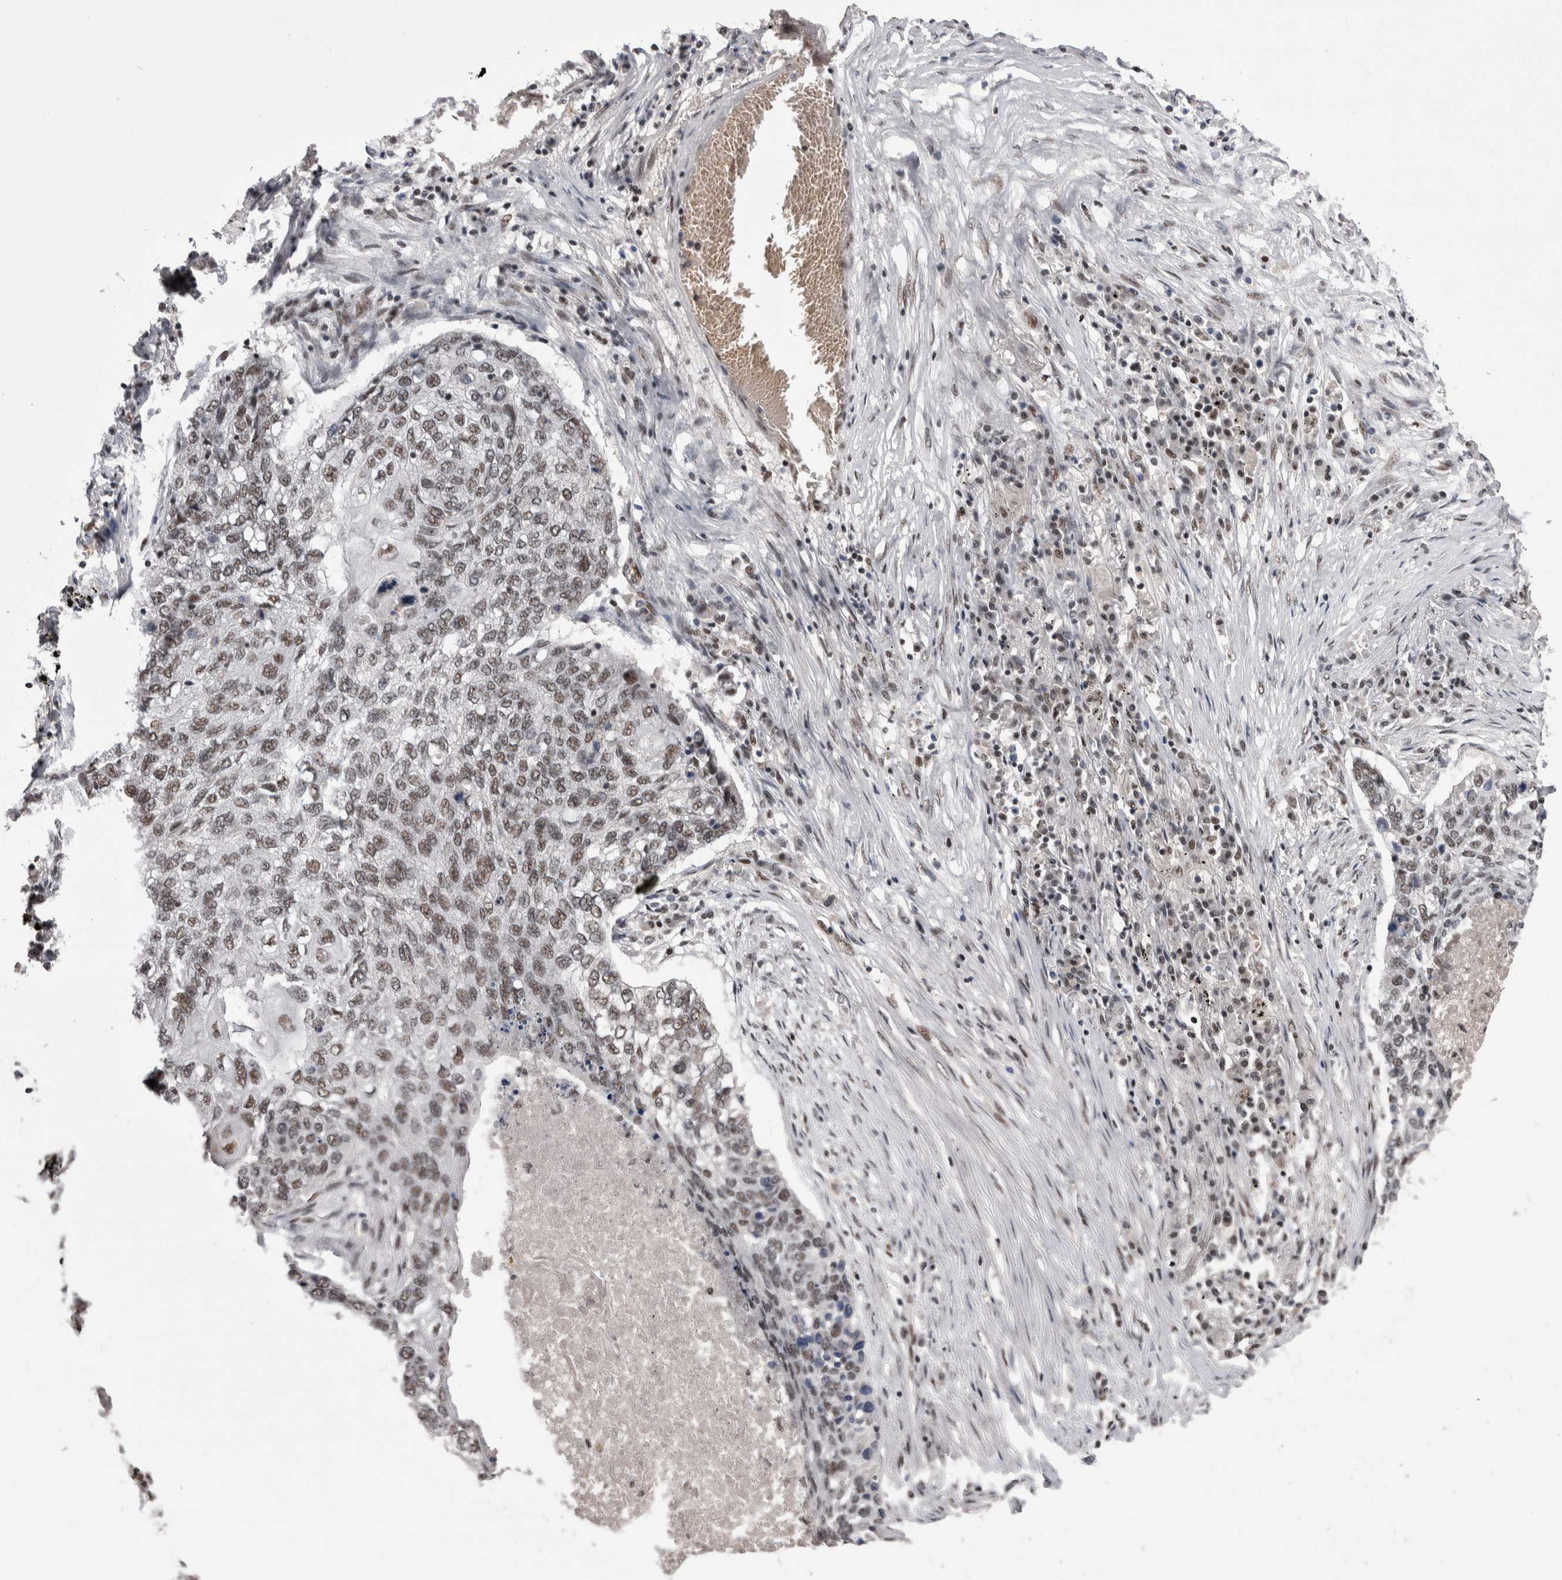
{"staining": {"intensity": "weak", "quantity": ">75%", "location": "nuclear"}, "tissue": "lung cancer", "cell_type": "Tumor cells", "image_type": "cancer", "snomed": [{"axis": "morphology", "description": "Squamous cell carcinoma, NOS"}, {"axis": "topography", "description": "Lung"}], "caption": "Protein expression analysis of lung squamous cell carcinoma reveals weak nuclear expression in about >75% of tumor cells.", "gene": "DMTF1", "patient": {"sex": "female", "age": 63}}